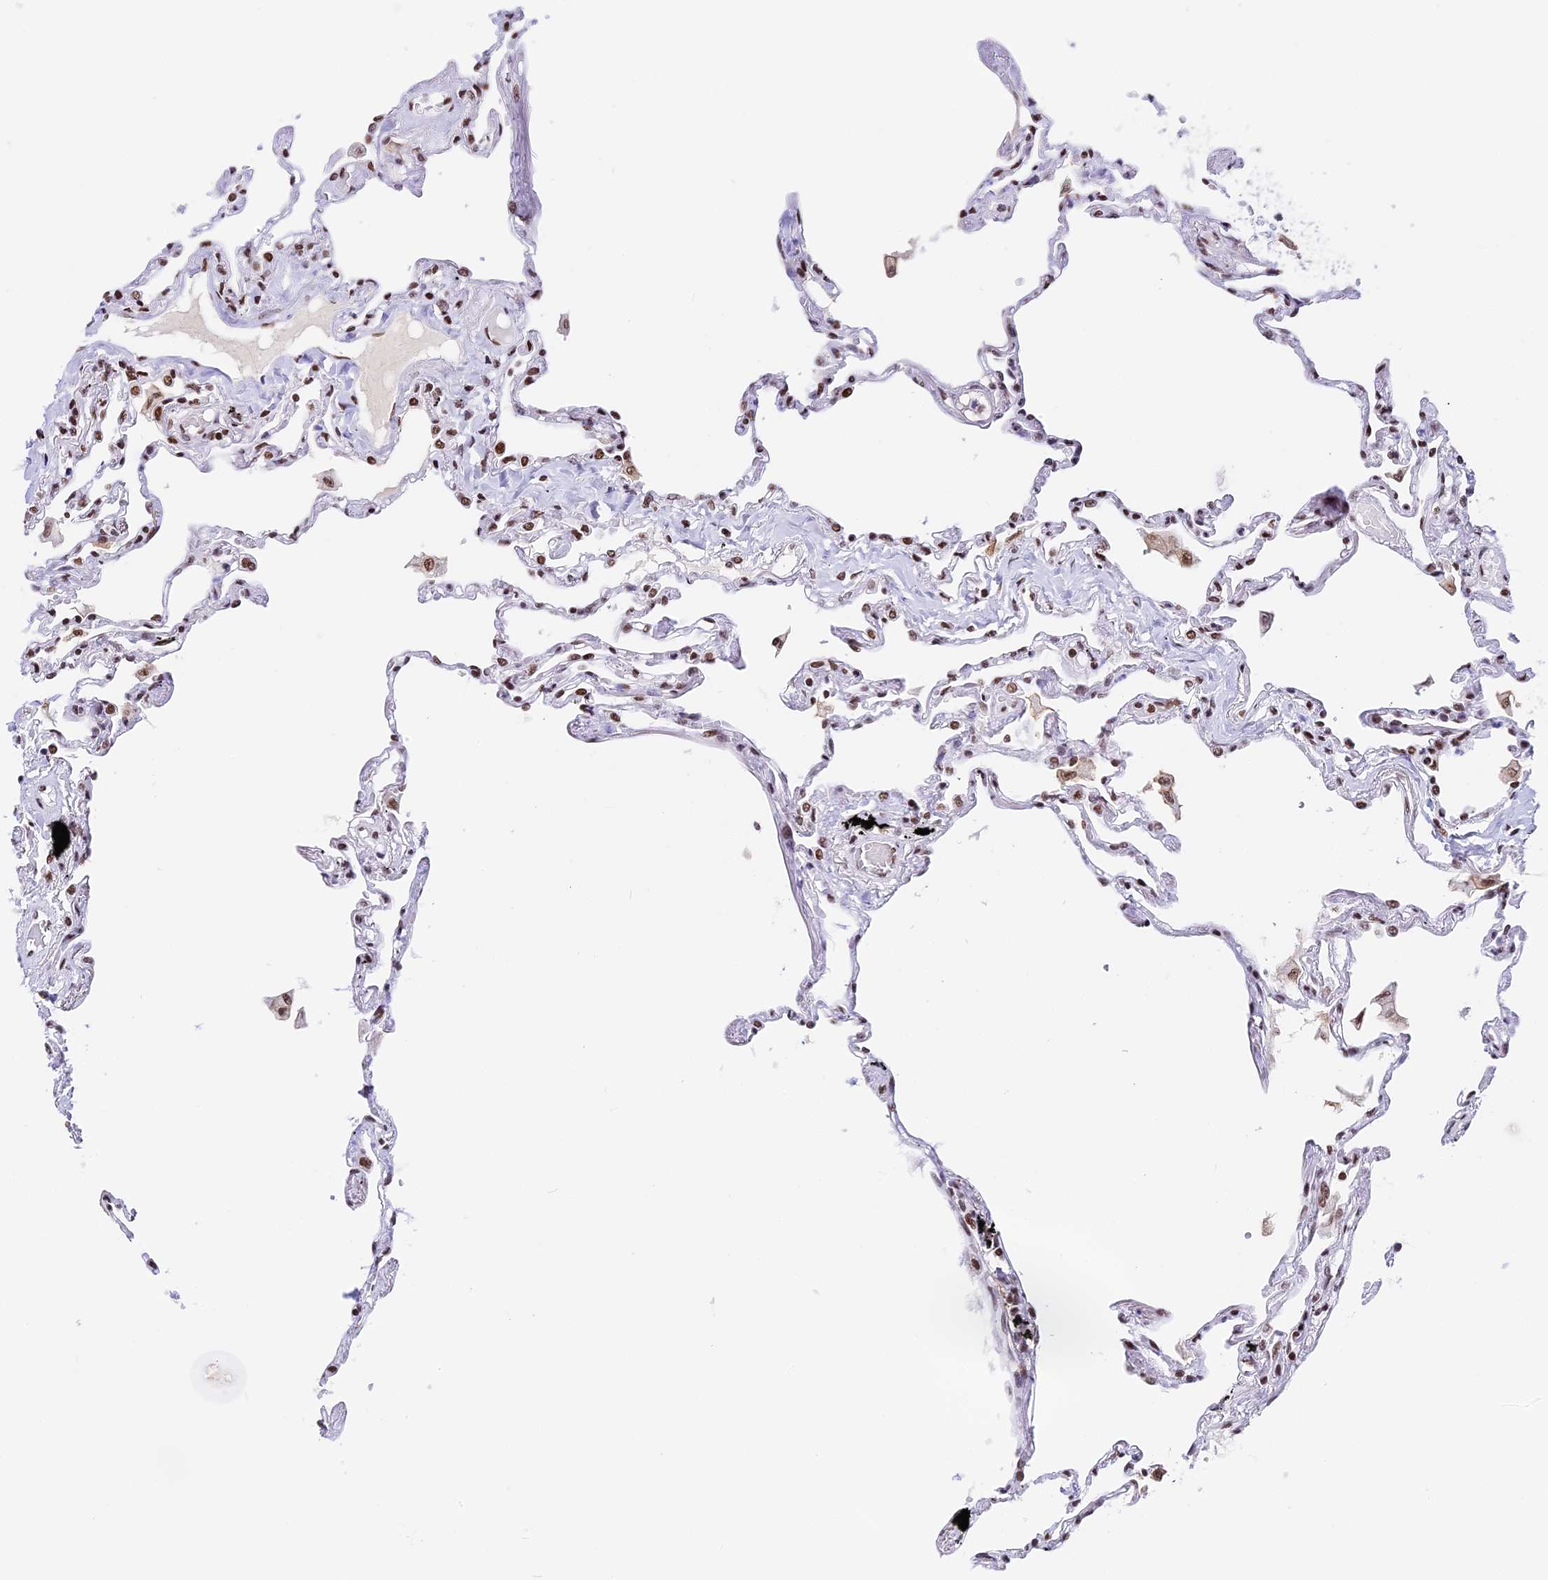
{"staining": {"intensity": "strong", "quantity": ">75%", "location": "nuclear"}, "tissue": "lung", "cell_type": "Alveolar cells", "image_type": "normal", "snomed": [{"axis": "morphology", "description": "Normal tissue, NOS"}, {"axis": "topography", "description": "Lung"}], "caption": "An immunohistochemistry (IHC) photomicrograph of benign tissue is shown. Protein staining in brown shows strong nuclear positivity in lung within alveolar cells.", "gene": "SBNO1", "patient": {"sex": "female", "age": 67}}